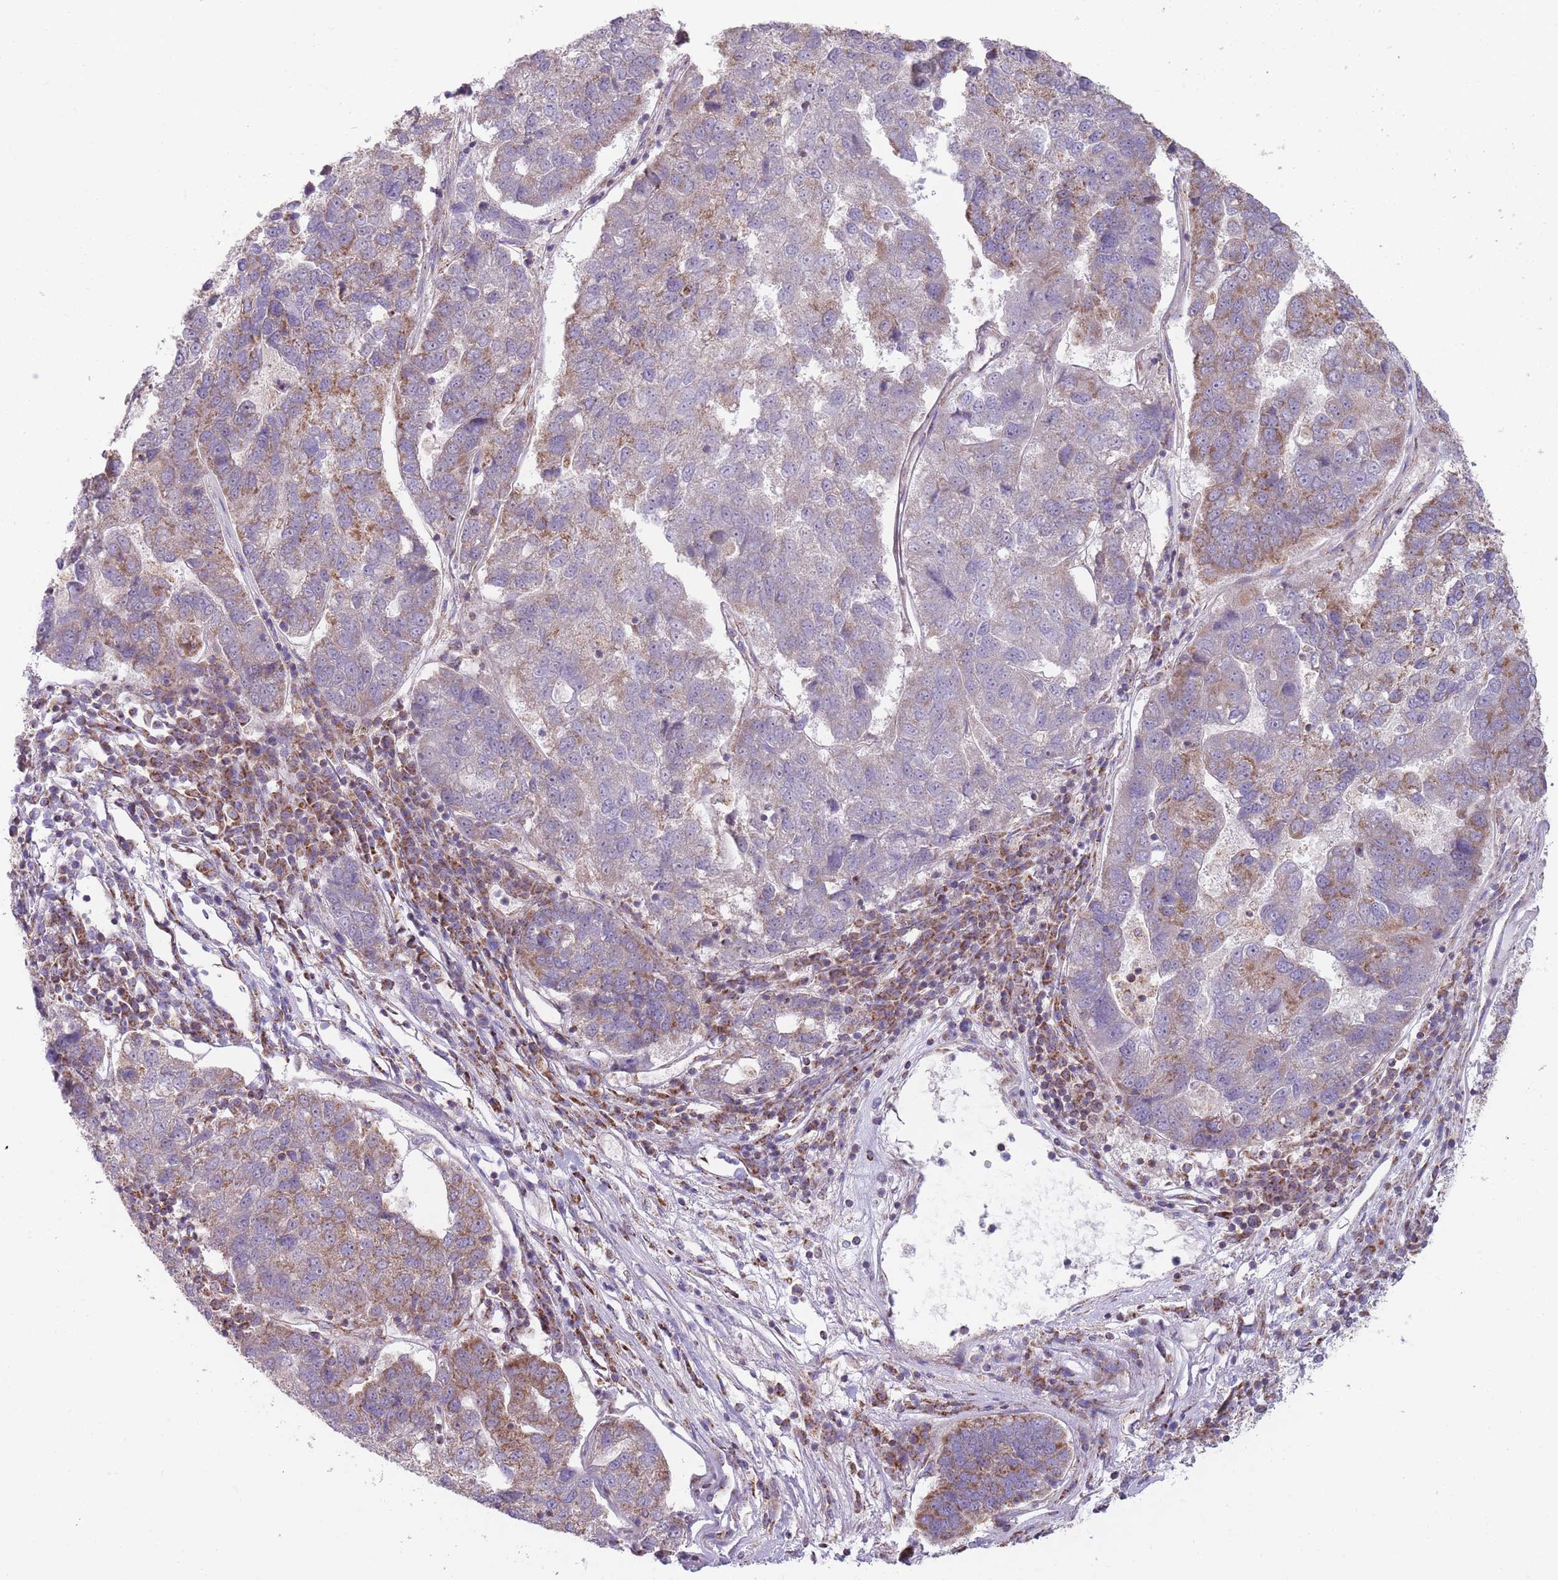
{"staining": {"intensity": "moderate", "quantity": "25%-75%", "location": "cytoplasmic/membranous"}, "tissue": "pancreatic cancer", "cell_type": "Tumor cells", "image_type": "cancer", "snomed": [{"axis": "morphology", "description": "Adenocarcinoma, NOS"}, {"axis": "topography", "description": "Pancreas"}], "caption": "High-magnification brightfield microscopy of pancreatic cancer stained with DAB (3,3'-diaminobenzidine) (brown) and counterstained with hematoxylin (blue). tumor cells exhibit moderate cytoplasmic/membranous positivity is present in about25%-75% of cells.", "gene": "NDUFA9", "patient": {"sex": "female", "age": 61}}